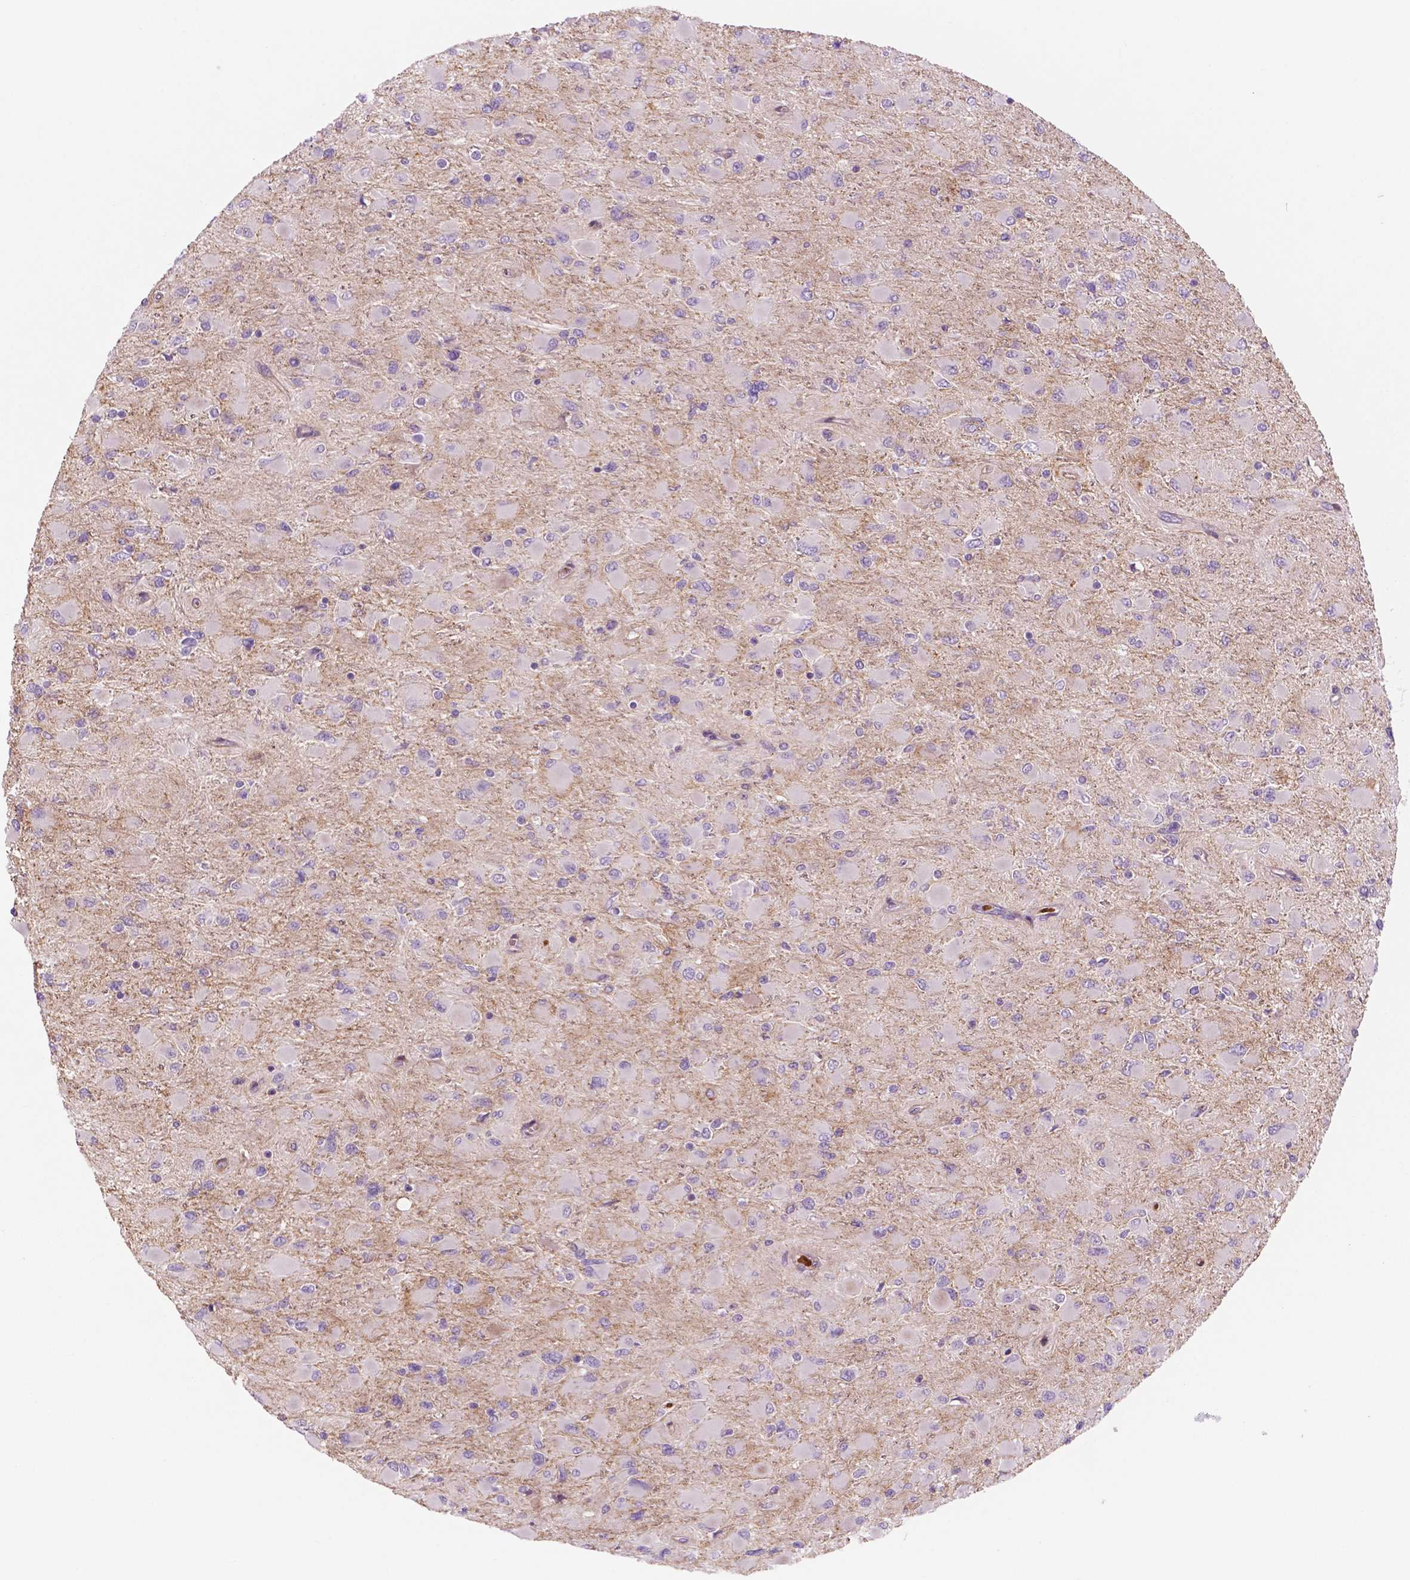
{"staining": {"intensity": "negative", "quantity": "none", "location": "none"}, "tissue": "glioma", "cell_type": "Tumor cells", "image_type": "cancer", "snomed": [{"axis": "morphology", "description": "Glioma, malignant, High grade"}, {"axis": "topography", "description": "Cerebral cortex"}], "caption": "An IHC image of high-grade glioma (malignant) is shown. There is no staining in tumor cells of high-grade glioma (malignant). The staining was performed using DAB (3,3'-diaminobenzidine) to visualize the protein expression in brown, while the nuclei were stained in blue with hematoxylin (Magnification: 20x).", "gene": "RND3", "patient": {"sex": "female", "age": 36}}